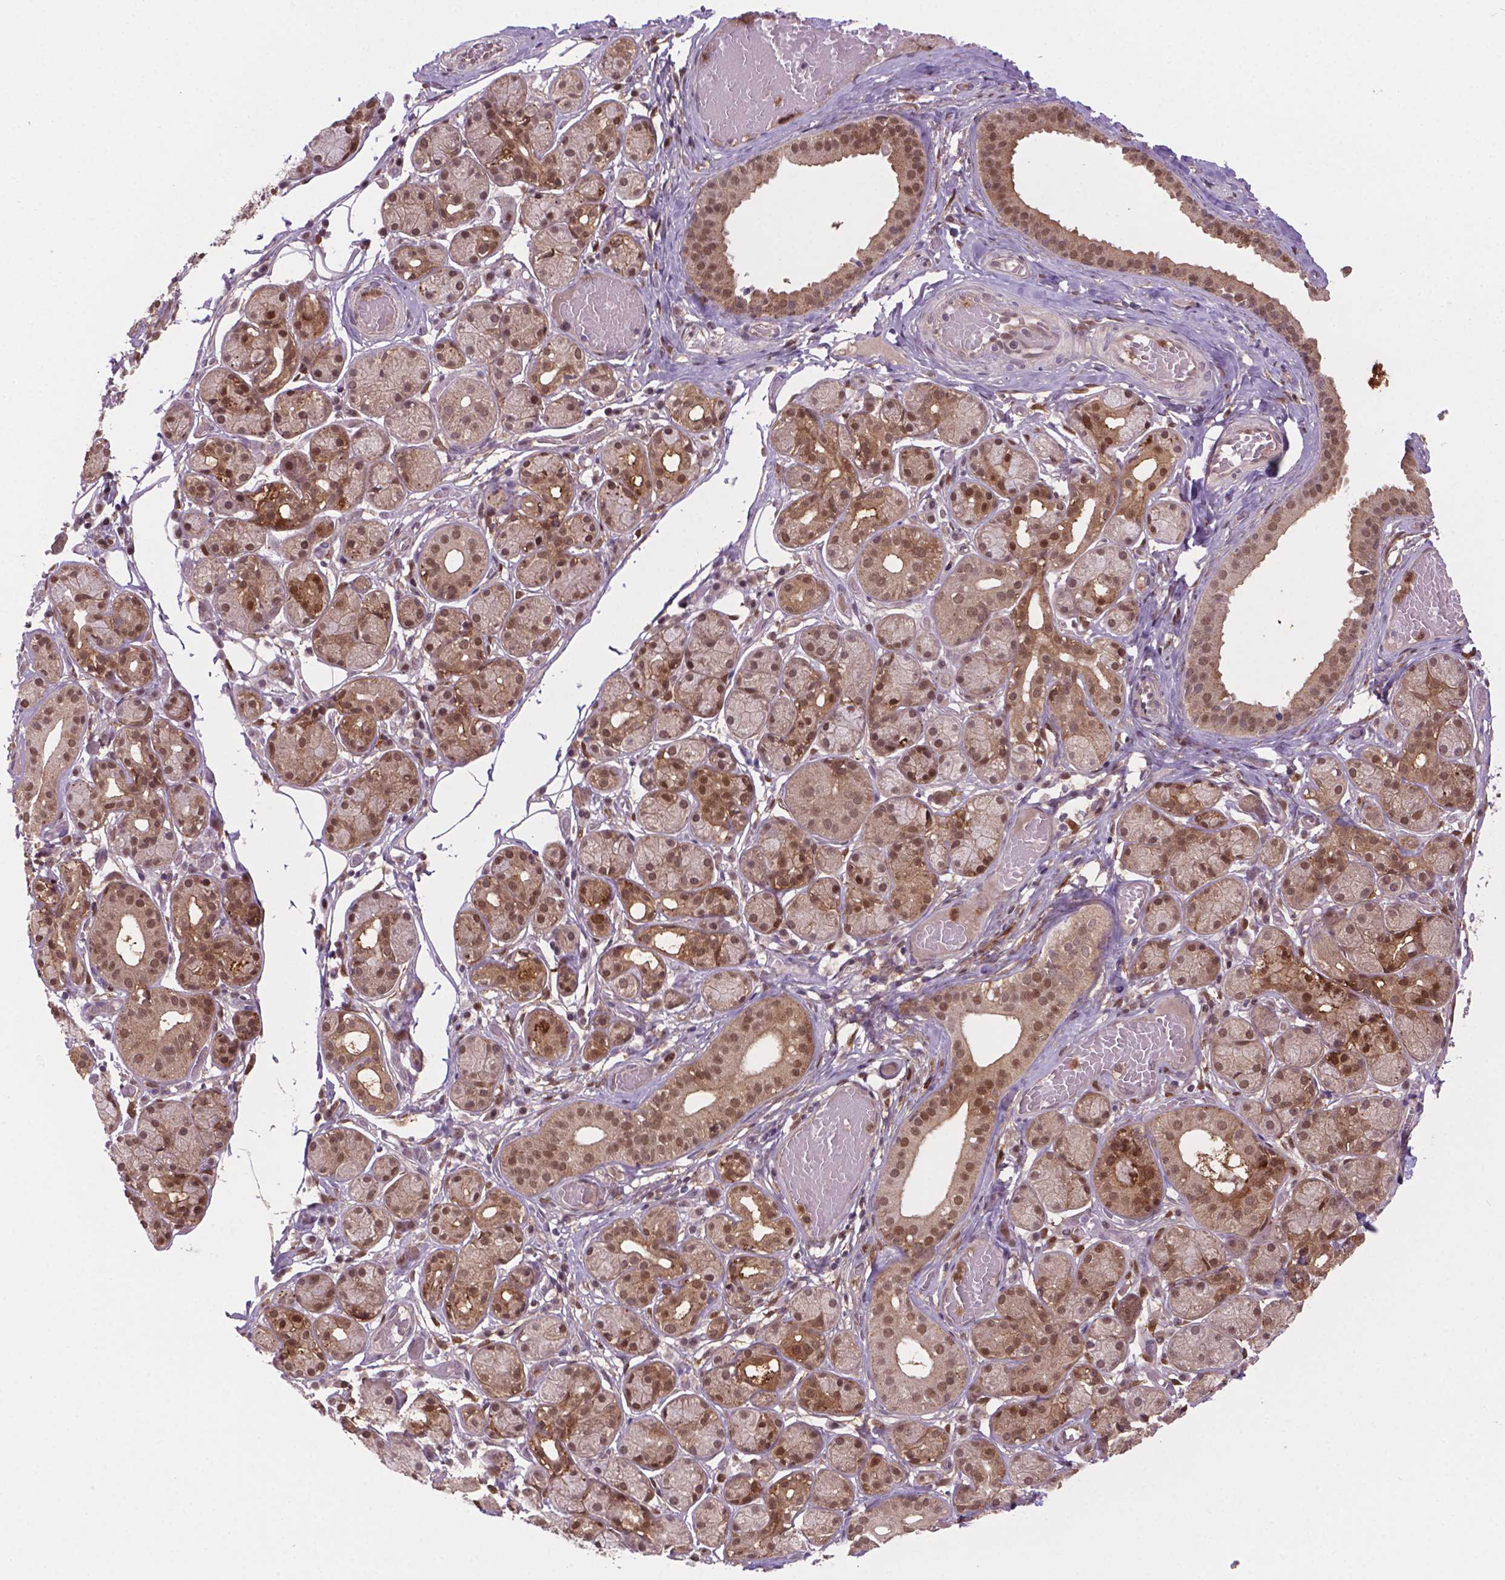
{"staining": {"intensity": "weak", "quantity": ">75%", "location": "cytoplasmic/membranous,nuclear"}, "tissue": "salivary gland", "cell_type": "Glandular cells", "image_type": "normal", "snomed": [{"axis": "morphology", "description": "Normal tissue, NOS"}, {"axis": "topography", "description": "Salivary gland"}, {"axis": "topography", "description": "Peripheral nerve tissue"}], "caption": "This micrograph demonstrates immunohistochemistry (IHC) staining of benign human salivary gland, with low weak cytoplasmic/membranous,nuclear positivity in about >75% of glandular cells.", "gene": "PLIN3", "patient": {"sex": "male", "age": 71}}